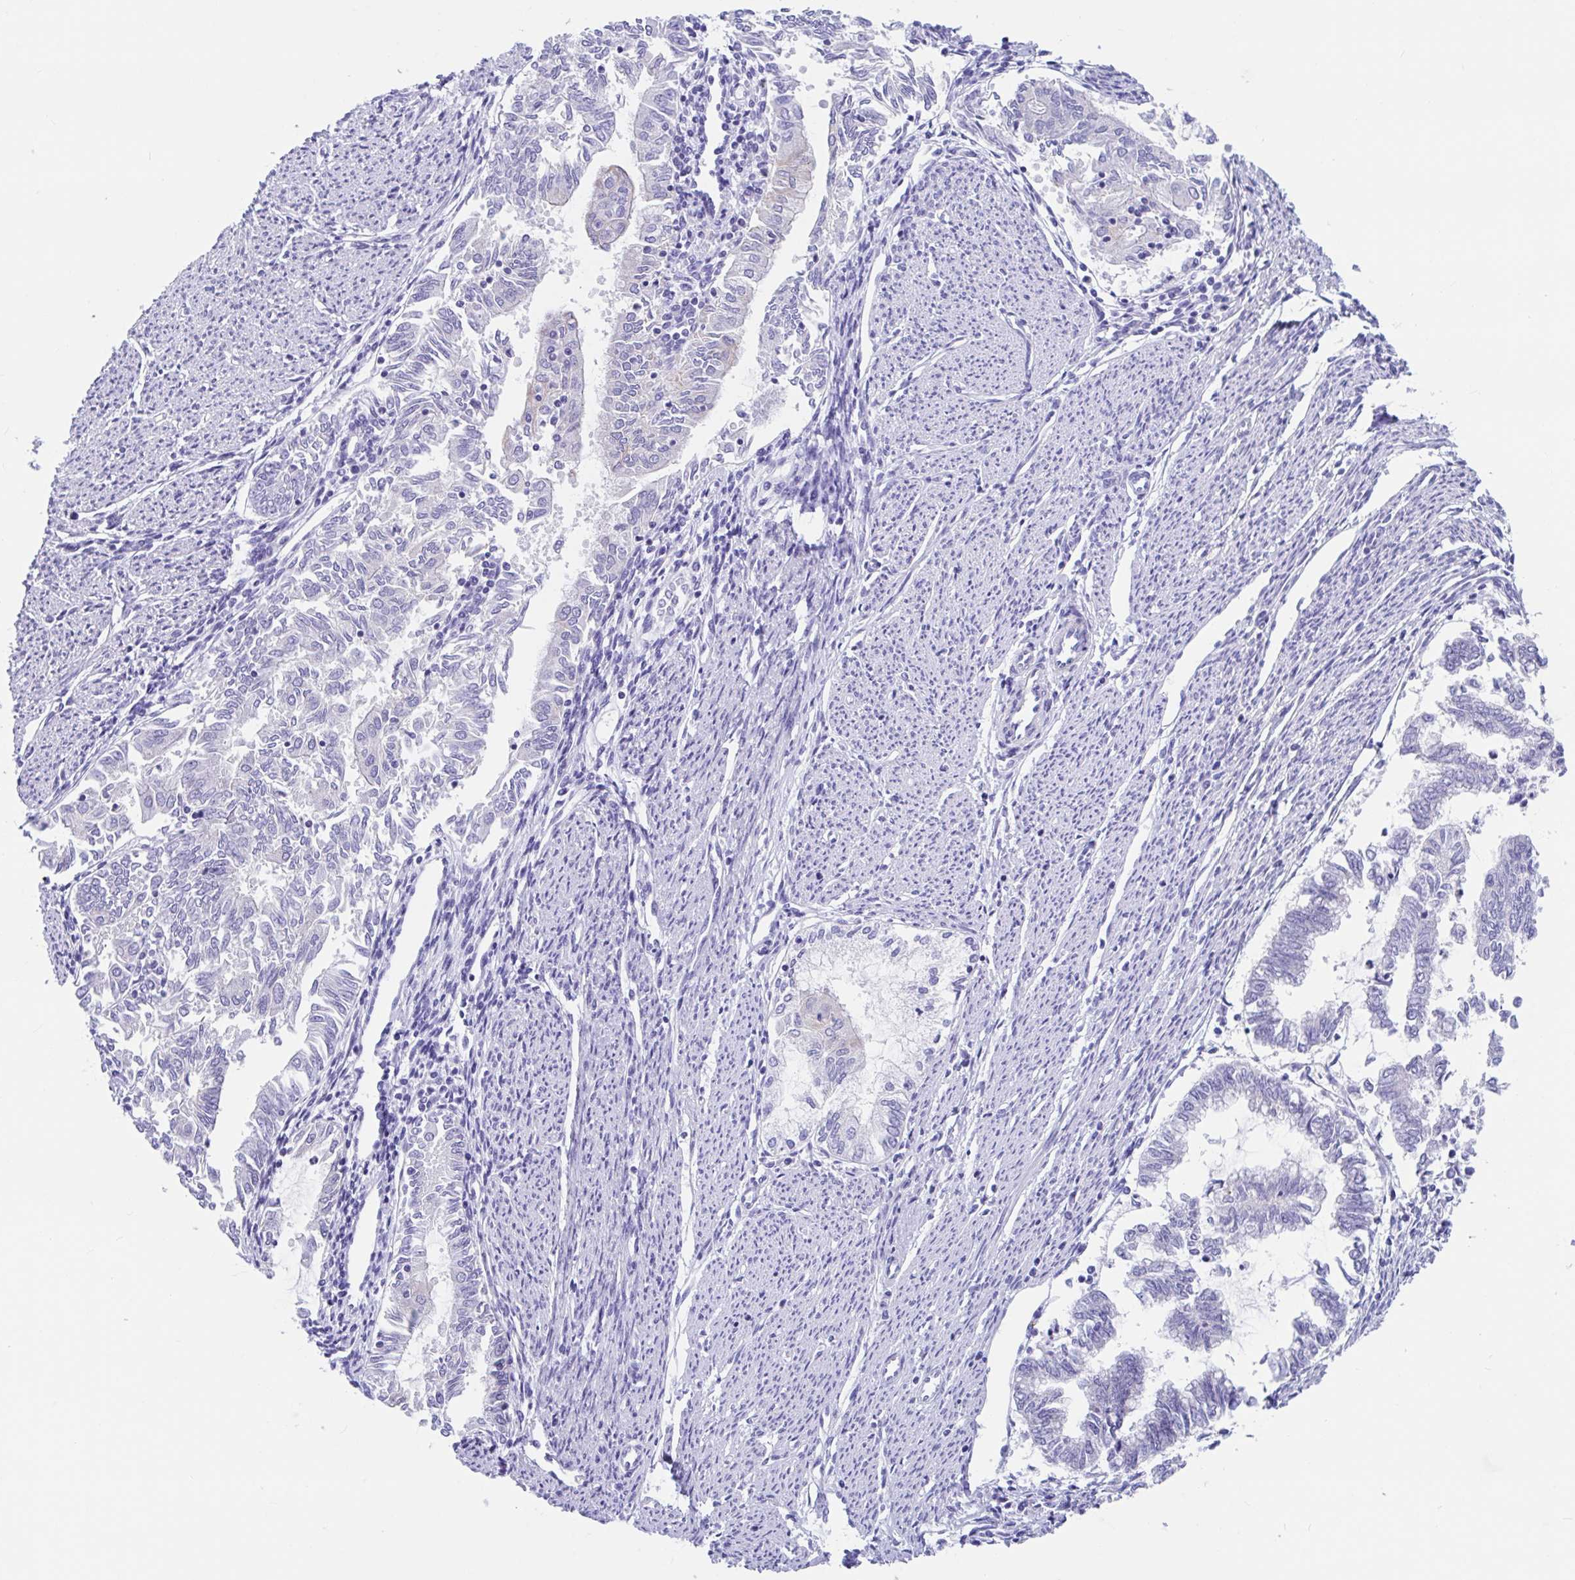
{"staining": {"intensity": "negative", "quantity": "none", "location": "none"}, "tissue": "endometrial cancer", "cell_type": "Tumor cells", "image_type": "cancer", "snomed": [{"axis": "morphology", "description": "Adenocarcinoma, NOS"}, {"axis": "topography", "description": "Endometrium"}], "caption": "Endometrial adenocarcinoma was stained to show a protein in brown. There is no significant positivity in tumor cells.", "gene": "OR6N2", "patient": {"sex": "female", "age": 79}}